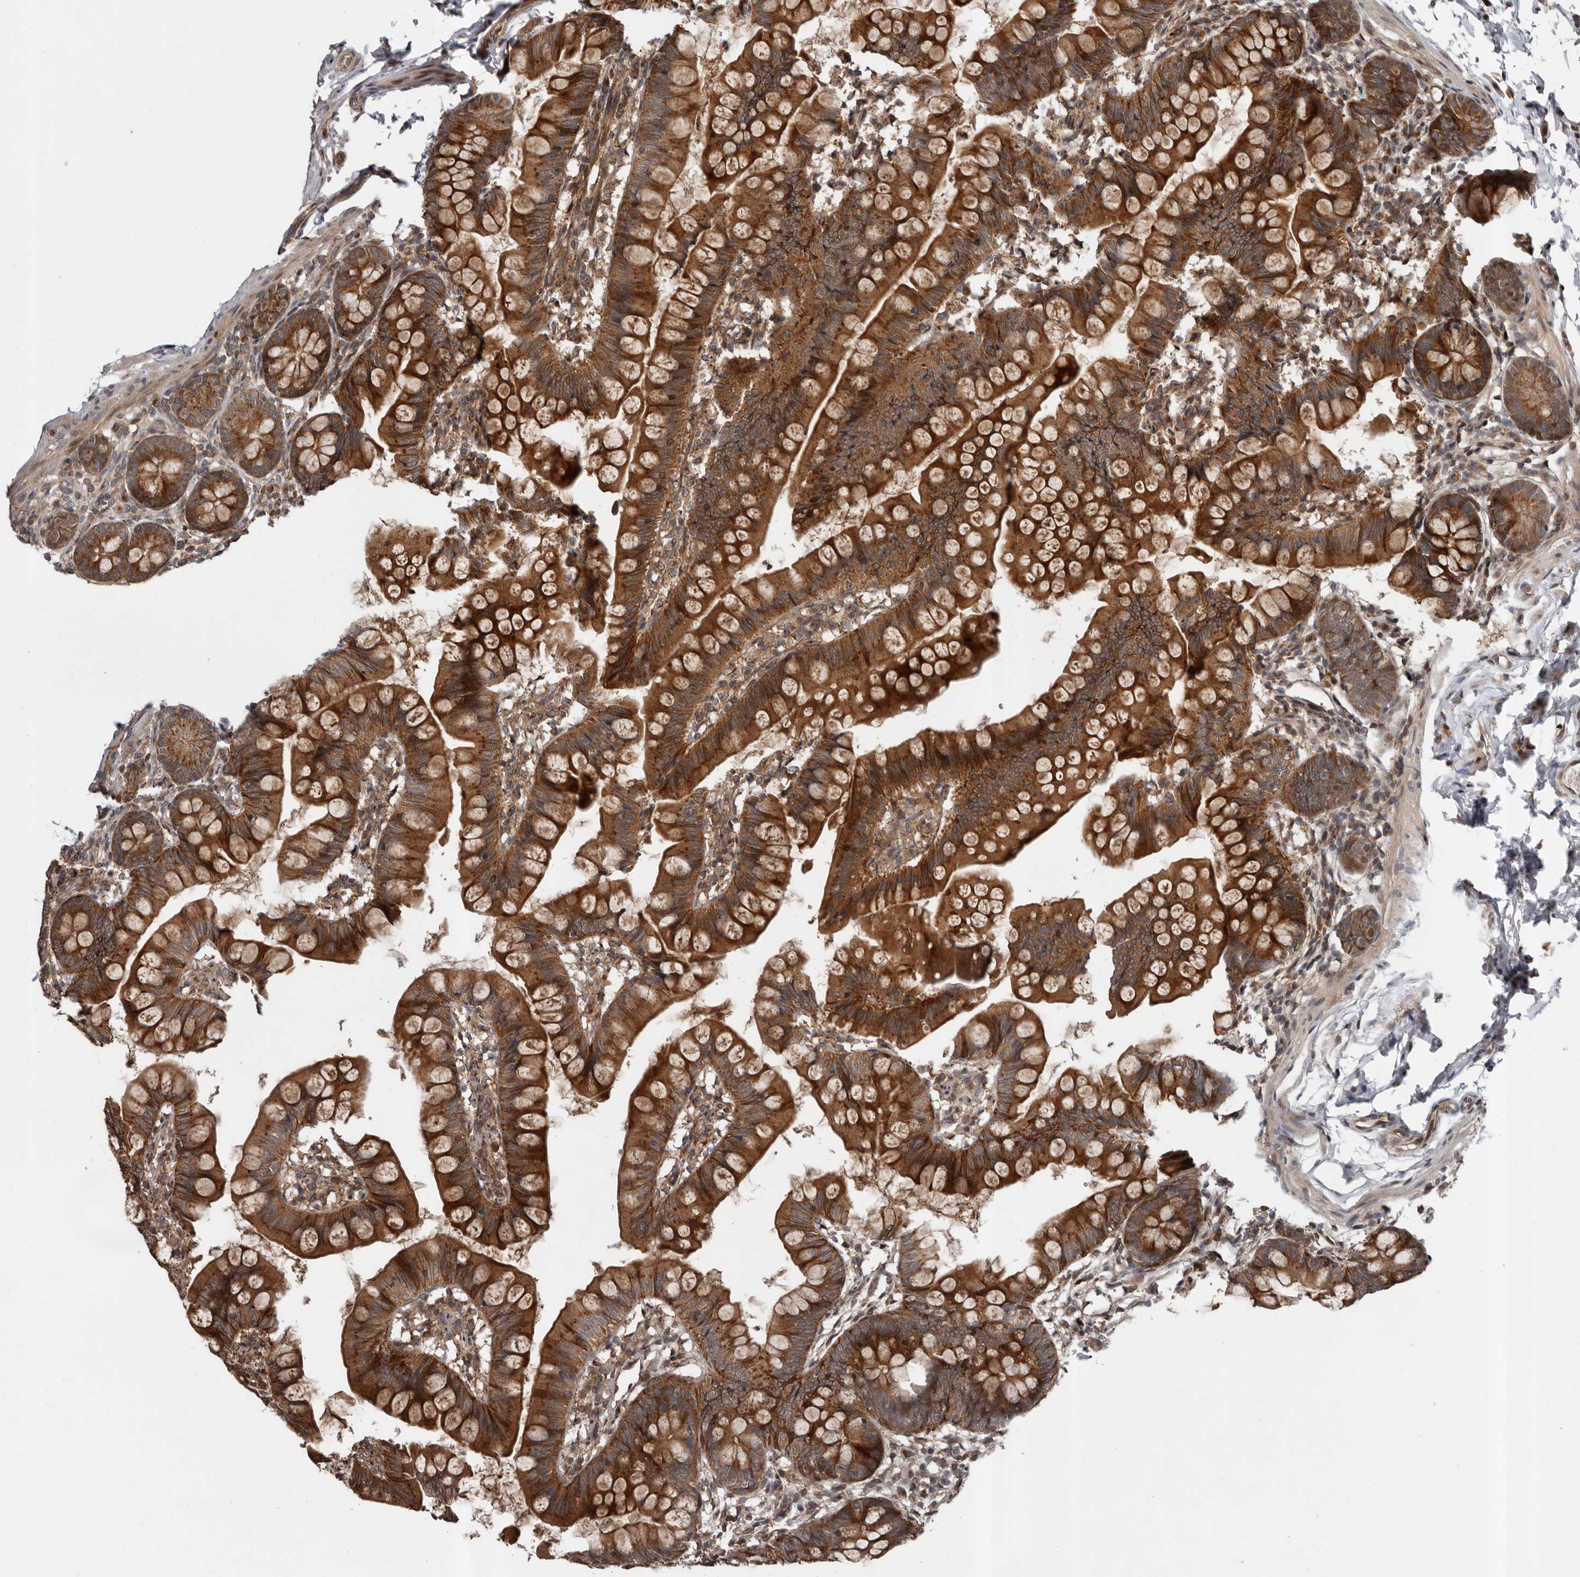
{"staining": {"intensity": "strong", "quantity": ">75%", "location": "cytoplasmic/membranous"}, "tissue": "small intestine", "cell_type": "Glandular cells", "image_type": "normal", "snomed": [{"axis": "morphology", "description": "Normal tissue, NOS"}, {"axis": "topography", "description": "Small intestine"}], "caption": "Immunohistochemistry (IHC) micrograph of unremarkable small intestine: human small intestine stained using immunohistochemistry reveals high levels of strong protein expression localized specifically in the cytoplasmic/membranous of glandular cells, appearing as a cytoplasmic/membranous brown color.", "gene": "CCDC190", "patient": {"sex": "male", "age": 7}}